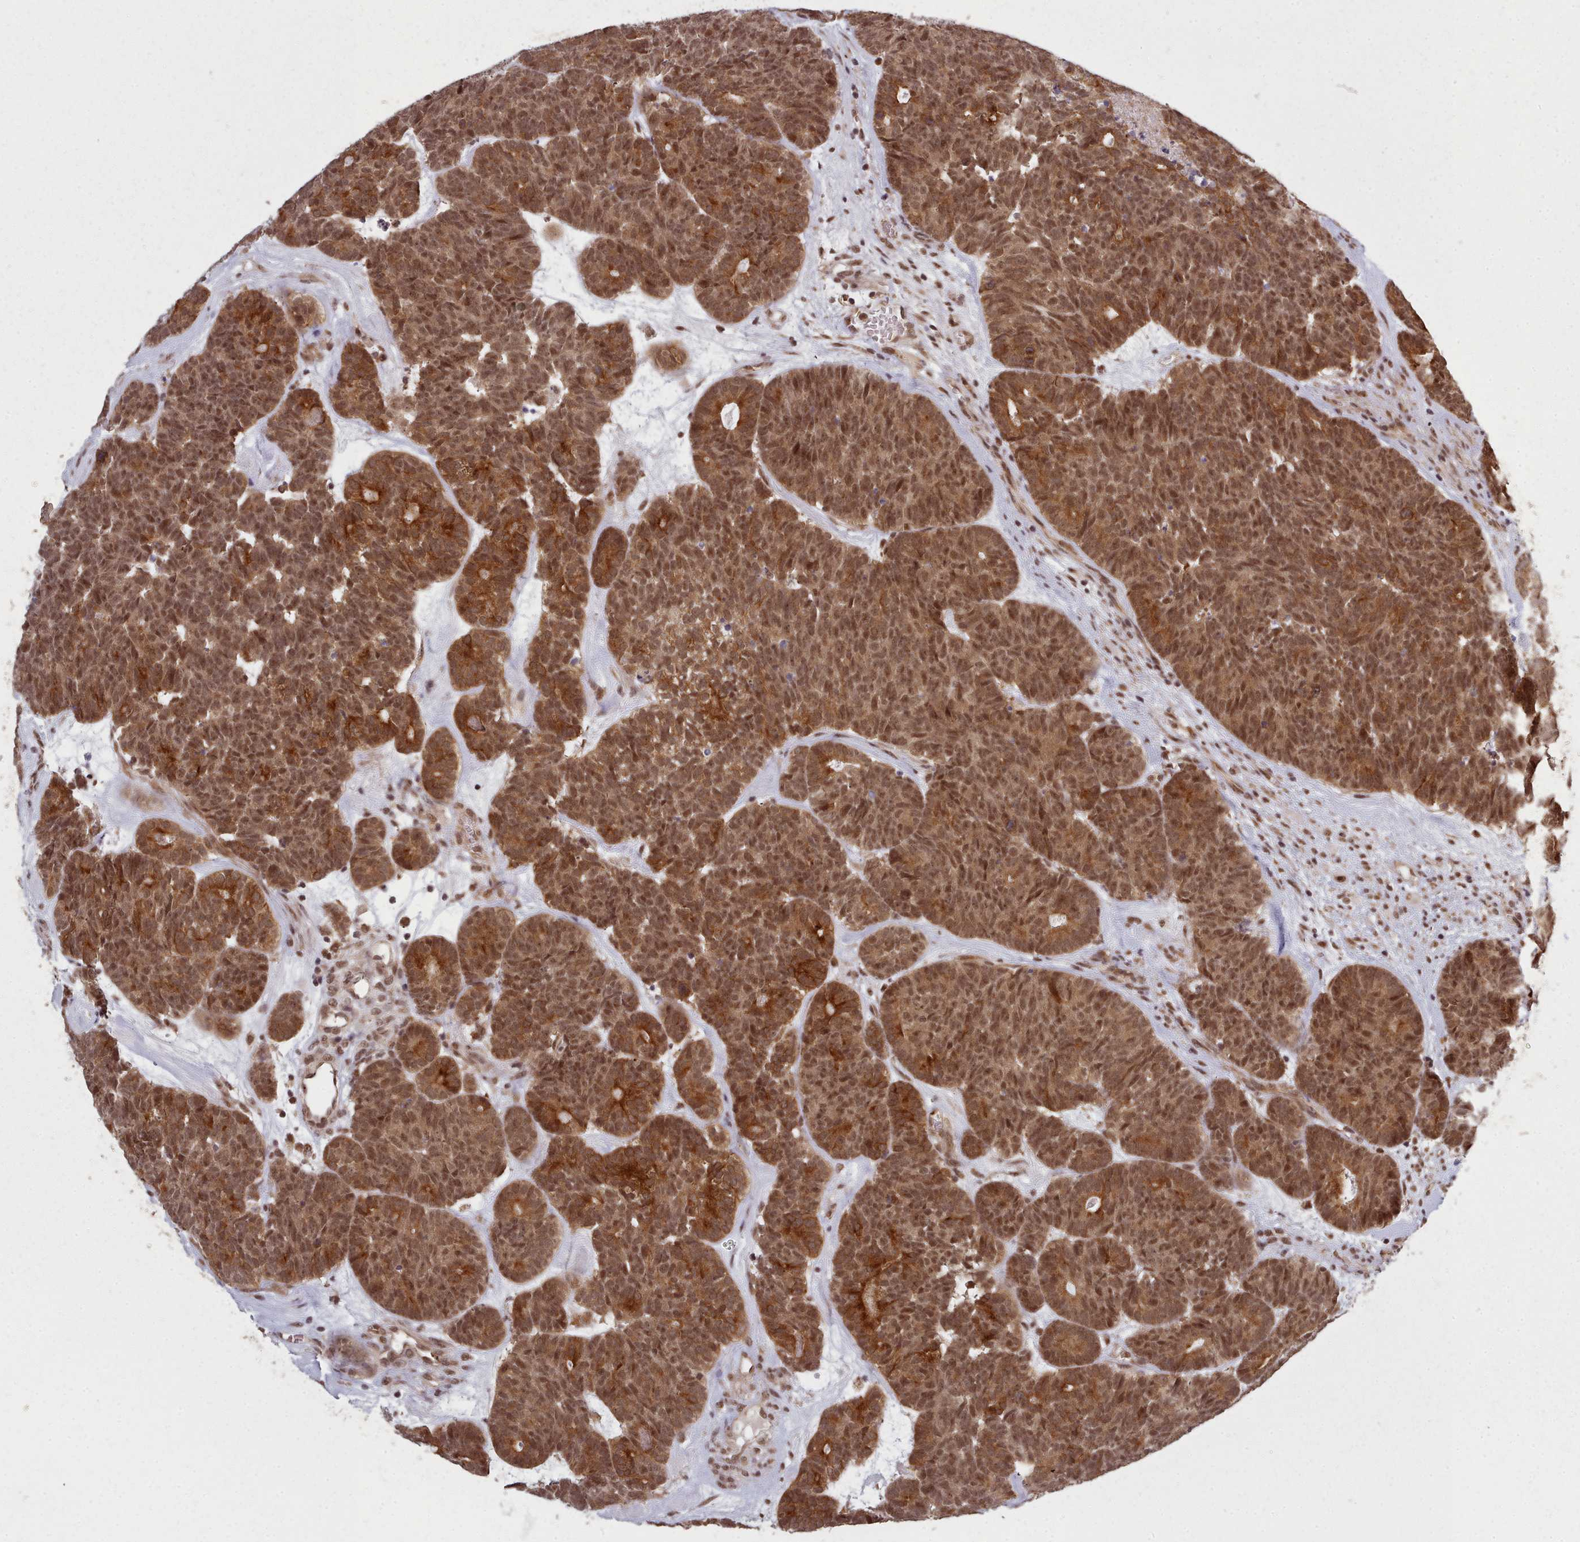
{"staining": {"intensity": "strong", "quantity": ">75%", "location": "cytoplasmic/membranous,nuclear"}, "tissue": "head and neck cancer", "cell_type": "Tumor cells", "image_type": "cancer", "snomed": [{"axis": "morphology", "description": "Adenocarcinoma, NOS"}, {"axis": "topography", "description": "Head-Neck"}], "caption": "This image reveals immunohistochemistry (IHC) staining of human head and neck cancer, with high strong cytoplasmic/membranous and nuclear positivity in about >75% of tumor cells.", "gene": "DHX8", "patient": {"sex": "female", "age": 81}}